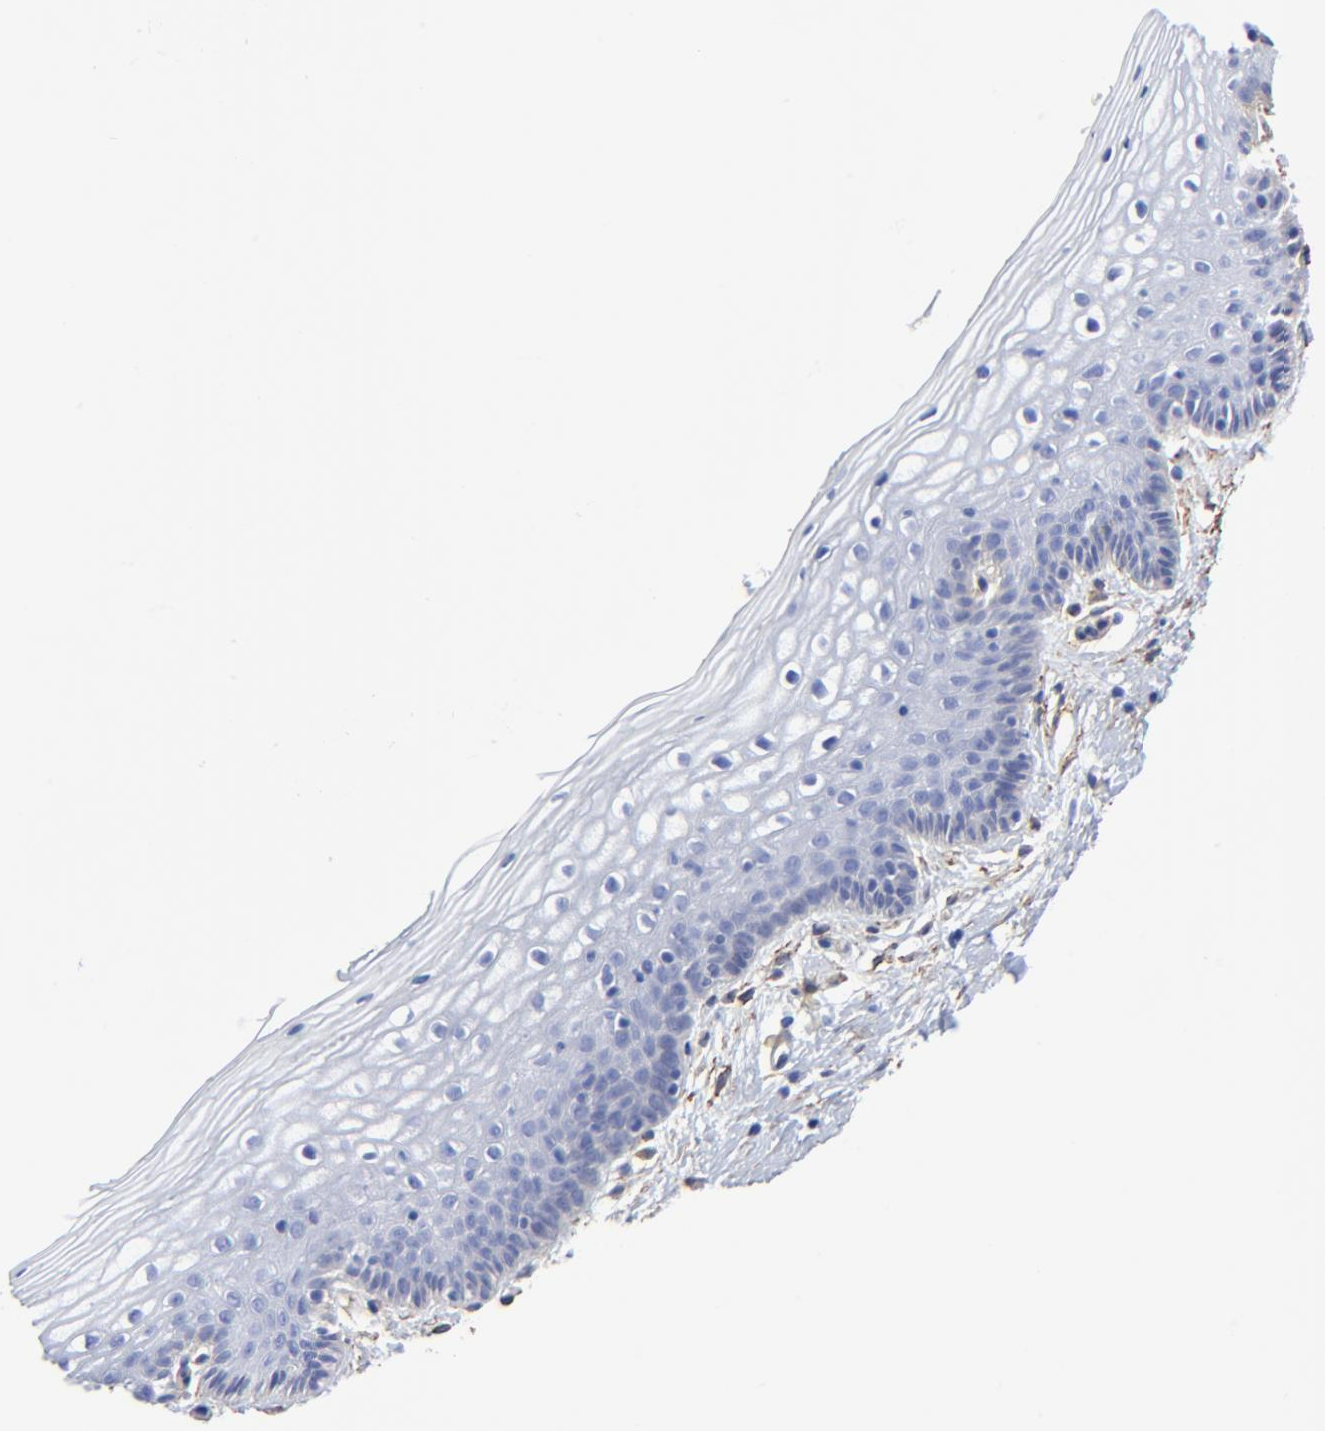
{"staining": {"intensity": "negative", "quantity": "none", "location": "none"}, "tissue": "vagina", "cell_type": "Squamous epithelial cells", "image_type": "normal", "snomed": [{"axis": "morphology", "description": "Normal tissue, NOS"}, {"axis": "topography", "description": "Vagina"}], "caption": "Immunohistochemistry of unremarkable human vagina displays no expression in squamous epithelial cells. Nuclei are stained in blue.", "gene": "CAV1", "patient": {"sex": "female", "age": 46}}